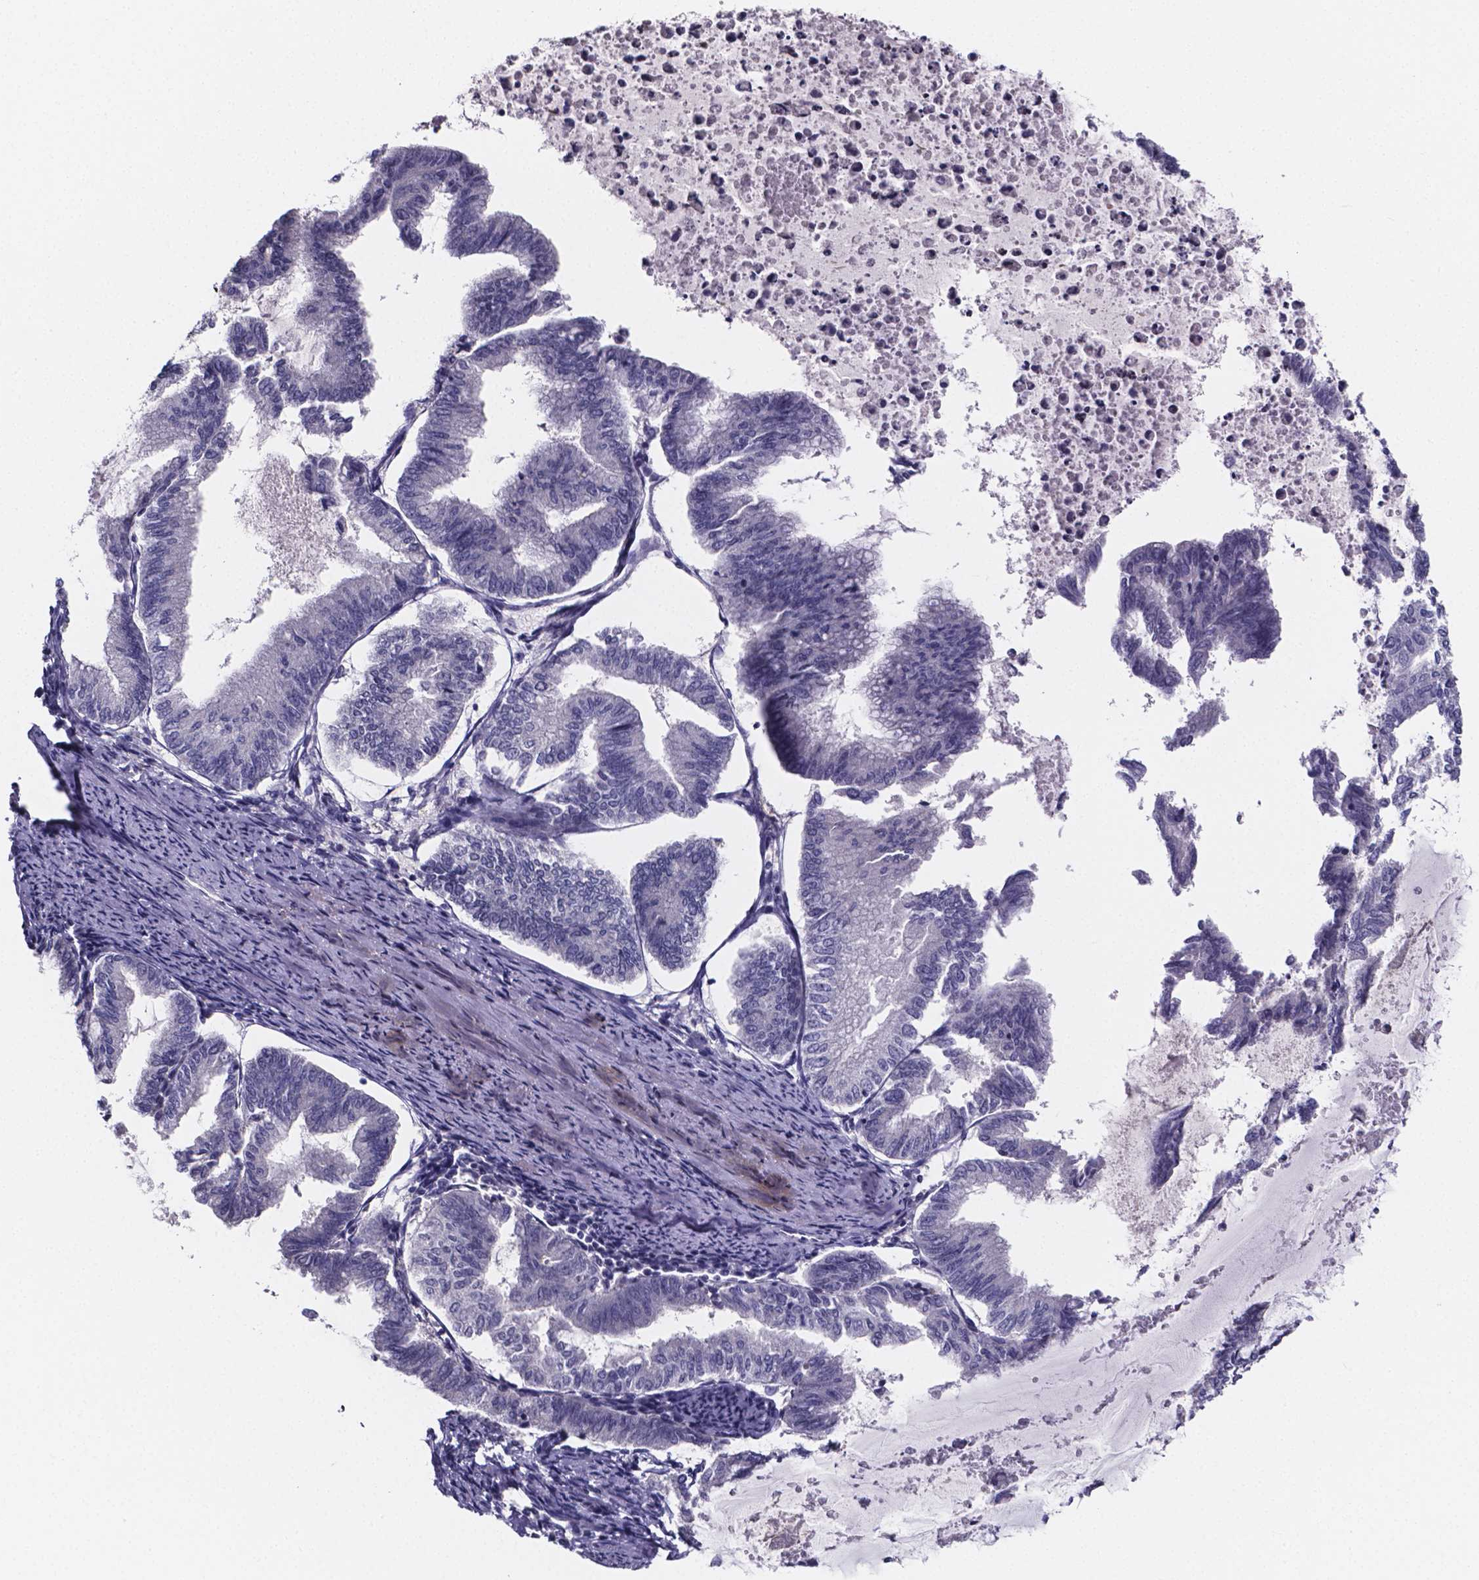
{"staining": {"intensity": "negative", "quantity": "none", "location": "none"}, "tissue": "endometrial cancer", "cell_type": "Tumor cells", "image_type": "cancer", "snomed": [{"axis": "morphology", "description": "Adenocarcinoma, NOS"}, {"axis": "topography", "description": "Endometrium"}], "caption": "Human endometrial cancer (adenocarcinoma) stained for a protein using immunohistochemistry reveals no expression in tumor cells.", "gene": "IZUMO1", "patient": {"sex": "female", "age": 79}}